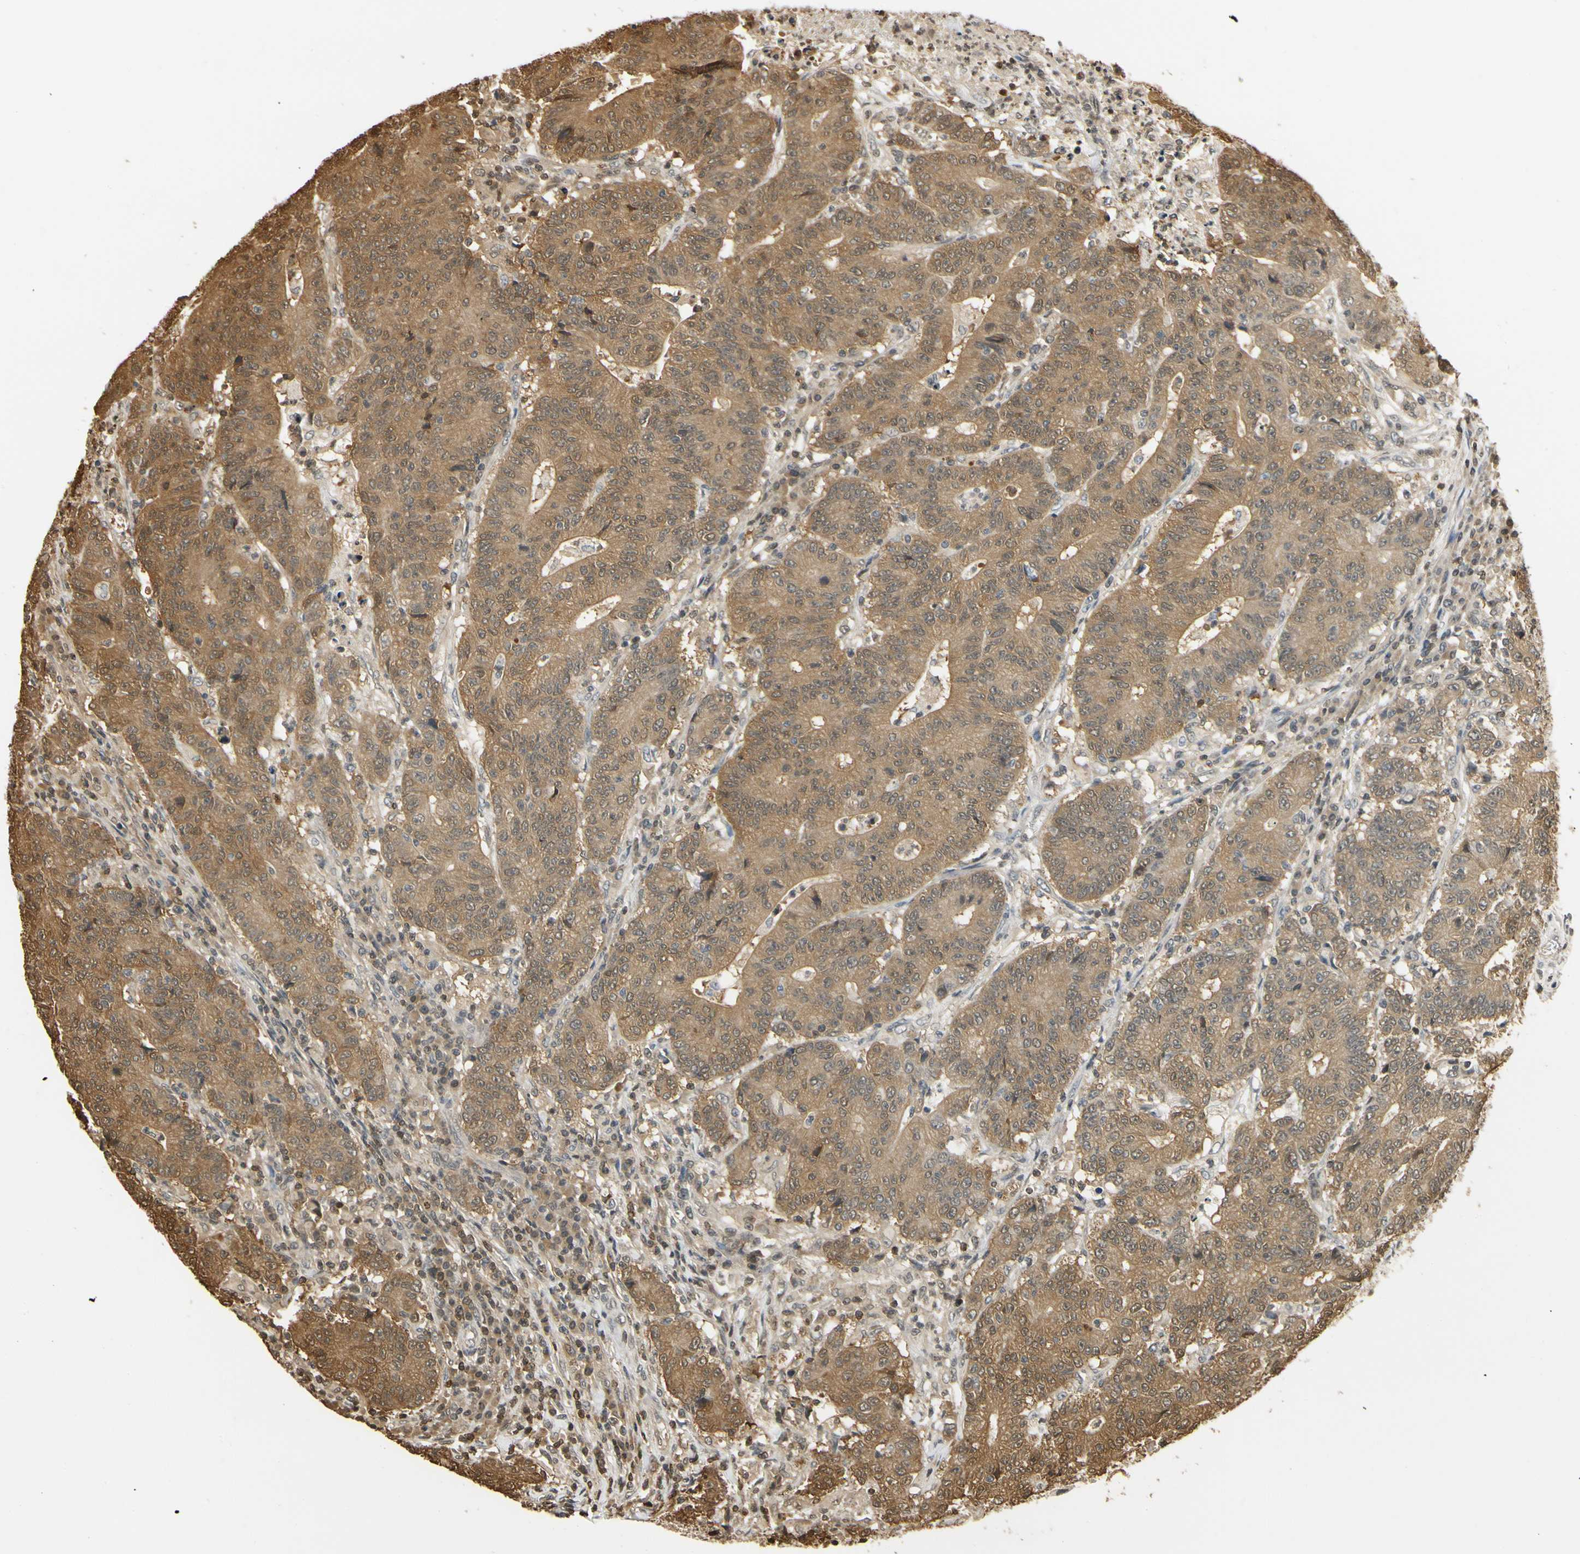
{"staining": {"intensity": "moderate", "quantity": "25%-75%", "location": "cytoplasmic/membranous"}, "tissue": "colorectal cancer", "cell_type": "Tumor cells", "image_type": "cancer", "snomed": [{"axis": "morphology", "description": "Normal tissue, NOS"}, {"axis": "morphology", "description": "Adenocarcinoma, NOS"}, {"axis": "topography", "description": "Colon"}], "caption": "Adenocarcinoma (colorectal) tissue exhibits moderate cytoplasmic/membranous staining in about 25%-75% of tumor cells", "gene": "SOD1", "patient": {"sex": "female", "age": 75}}